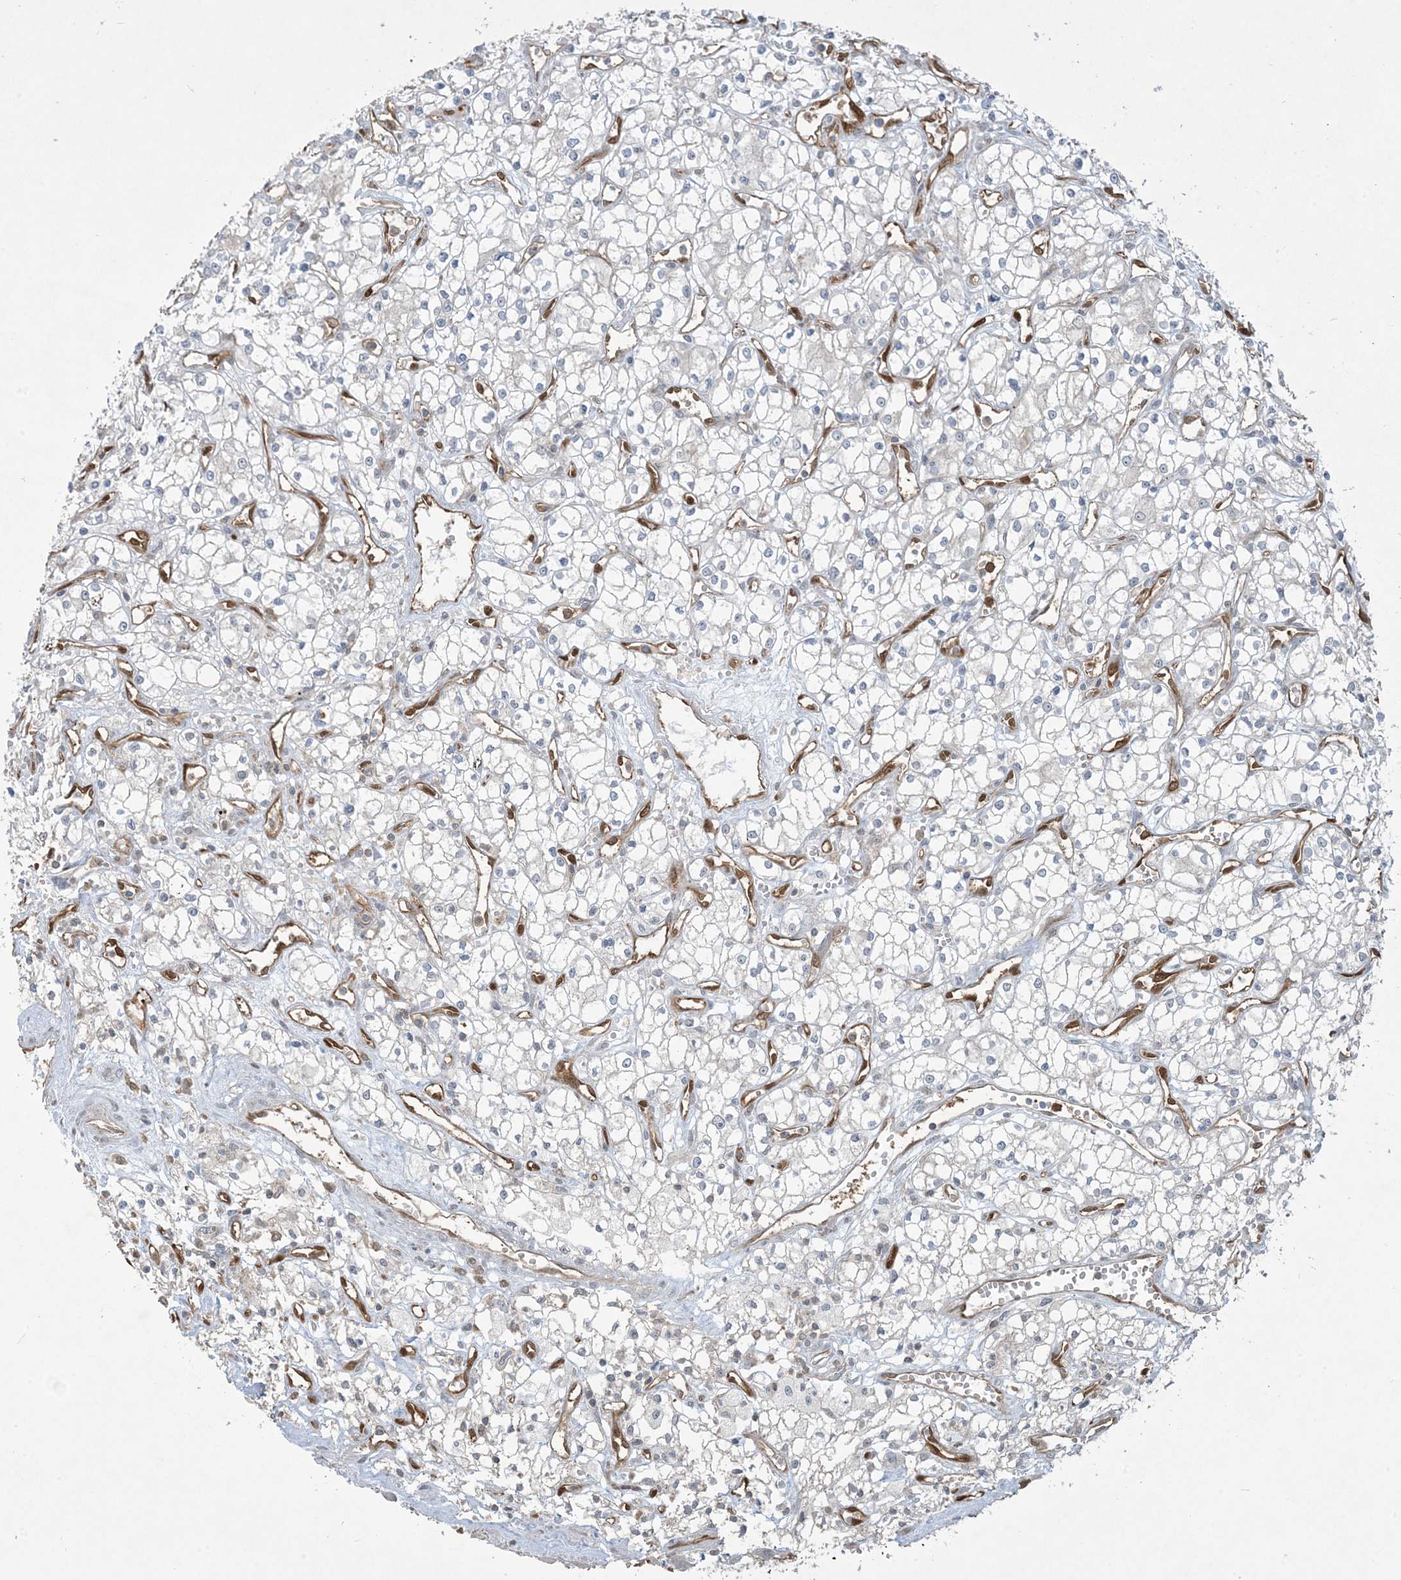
{"staining": {"intensity": "negative", "quantity": "none", "location": "none"}, "tissue": "renal cancer", "cell_type": "Tumor cells", "image_type": "cancer", "snomed": [{"axis": "morphology", "description": "Adenocarcinoma, NOS"}, {"axis": "topography", "description": "Kidney"}], "caption": "The IHC image has no significant staining in tumor cells of renal cancer (adenocarcinoma) tissue.", "gene": "PPM1F", "patient": {"sex": "male", "age": 59}}